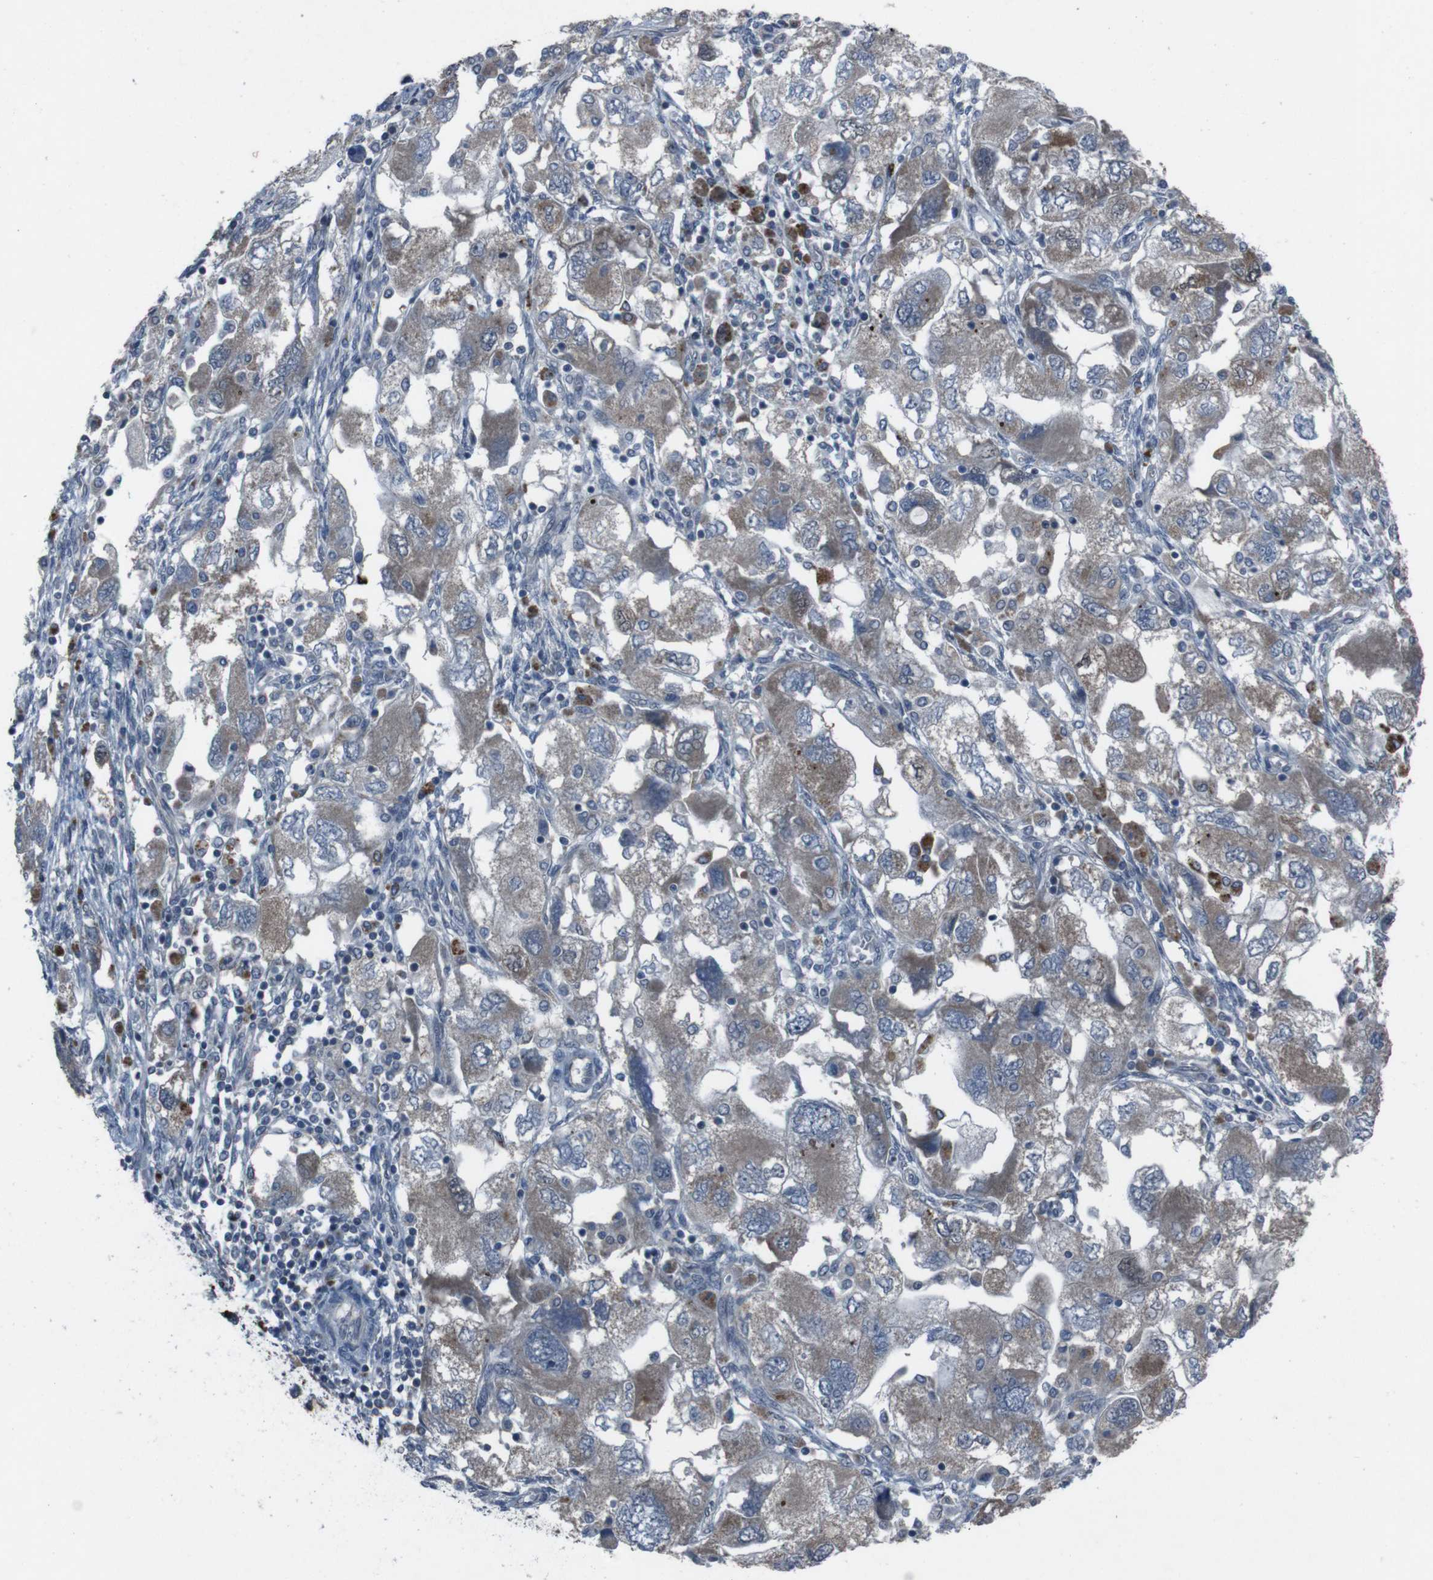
{"staining": {"intensity": "moderate", "quantity": ">75%", "location": "cytoplasmic/membranous,nuclear"}, "tissue": "ovarian cancer", "cell_type": "Tumor cells", "image_type": "cancer", "snomed": [{"axis": "morphology", "description": "Carcinoma, NOS"}, {"axis": "morphology", "description": "Cystadenocarcinoma, serous, NOS"}, {"axis": "topography", "description": "Ovary"}], "caption": "A high-resolution micrograph shows IHC staining of ovarian carcinoma, which exhibits moderate cytoplasmic/membranous and nuclear staining in about >75% of tumor cells.", "gene": "EFNA5", "patient": {"sex": "female", "age": 69}}